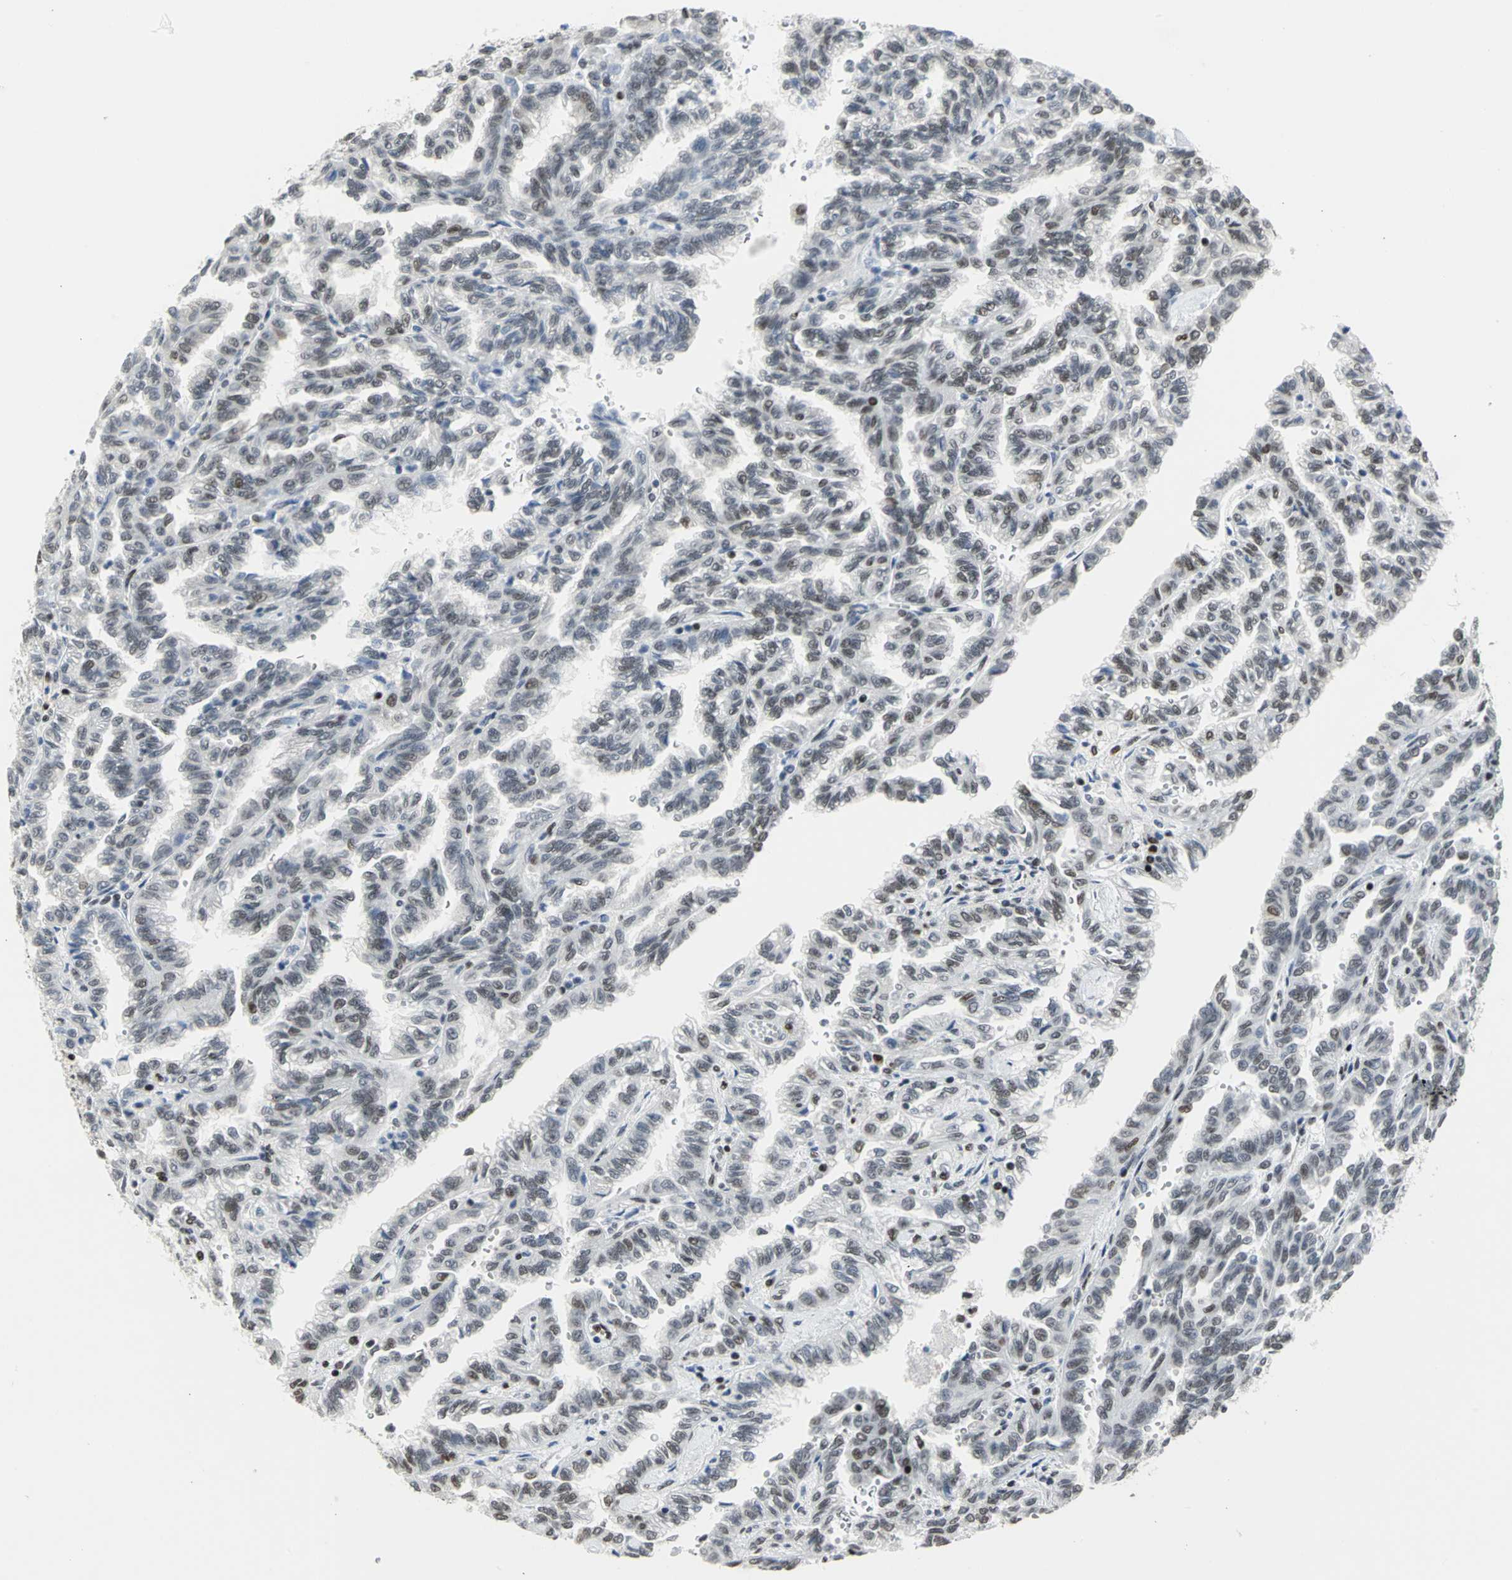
{"staining": {"intensity": "weak", "quantity": "25%-75%", "location": "nuclear"}, "tissue": "renal cancer", "cell_type": "Tumor cells", "image_type": "cancer", "snomed": [{"axis": "morphology", "description": "Inflammation, NOS"}, {"axis": "morphology", "description": "Adenocarcinoma, NOS"}, {"axis": "topography", "description": "Kidney"}], "caption": "Adenocarcinoma (renal) stained with immunohistochemistry shows weak nuclear staining in approximately 25%-75% of tumor cells.", "gene": "HNRNPD", "patient": {"sex": "male", "age": 68}}